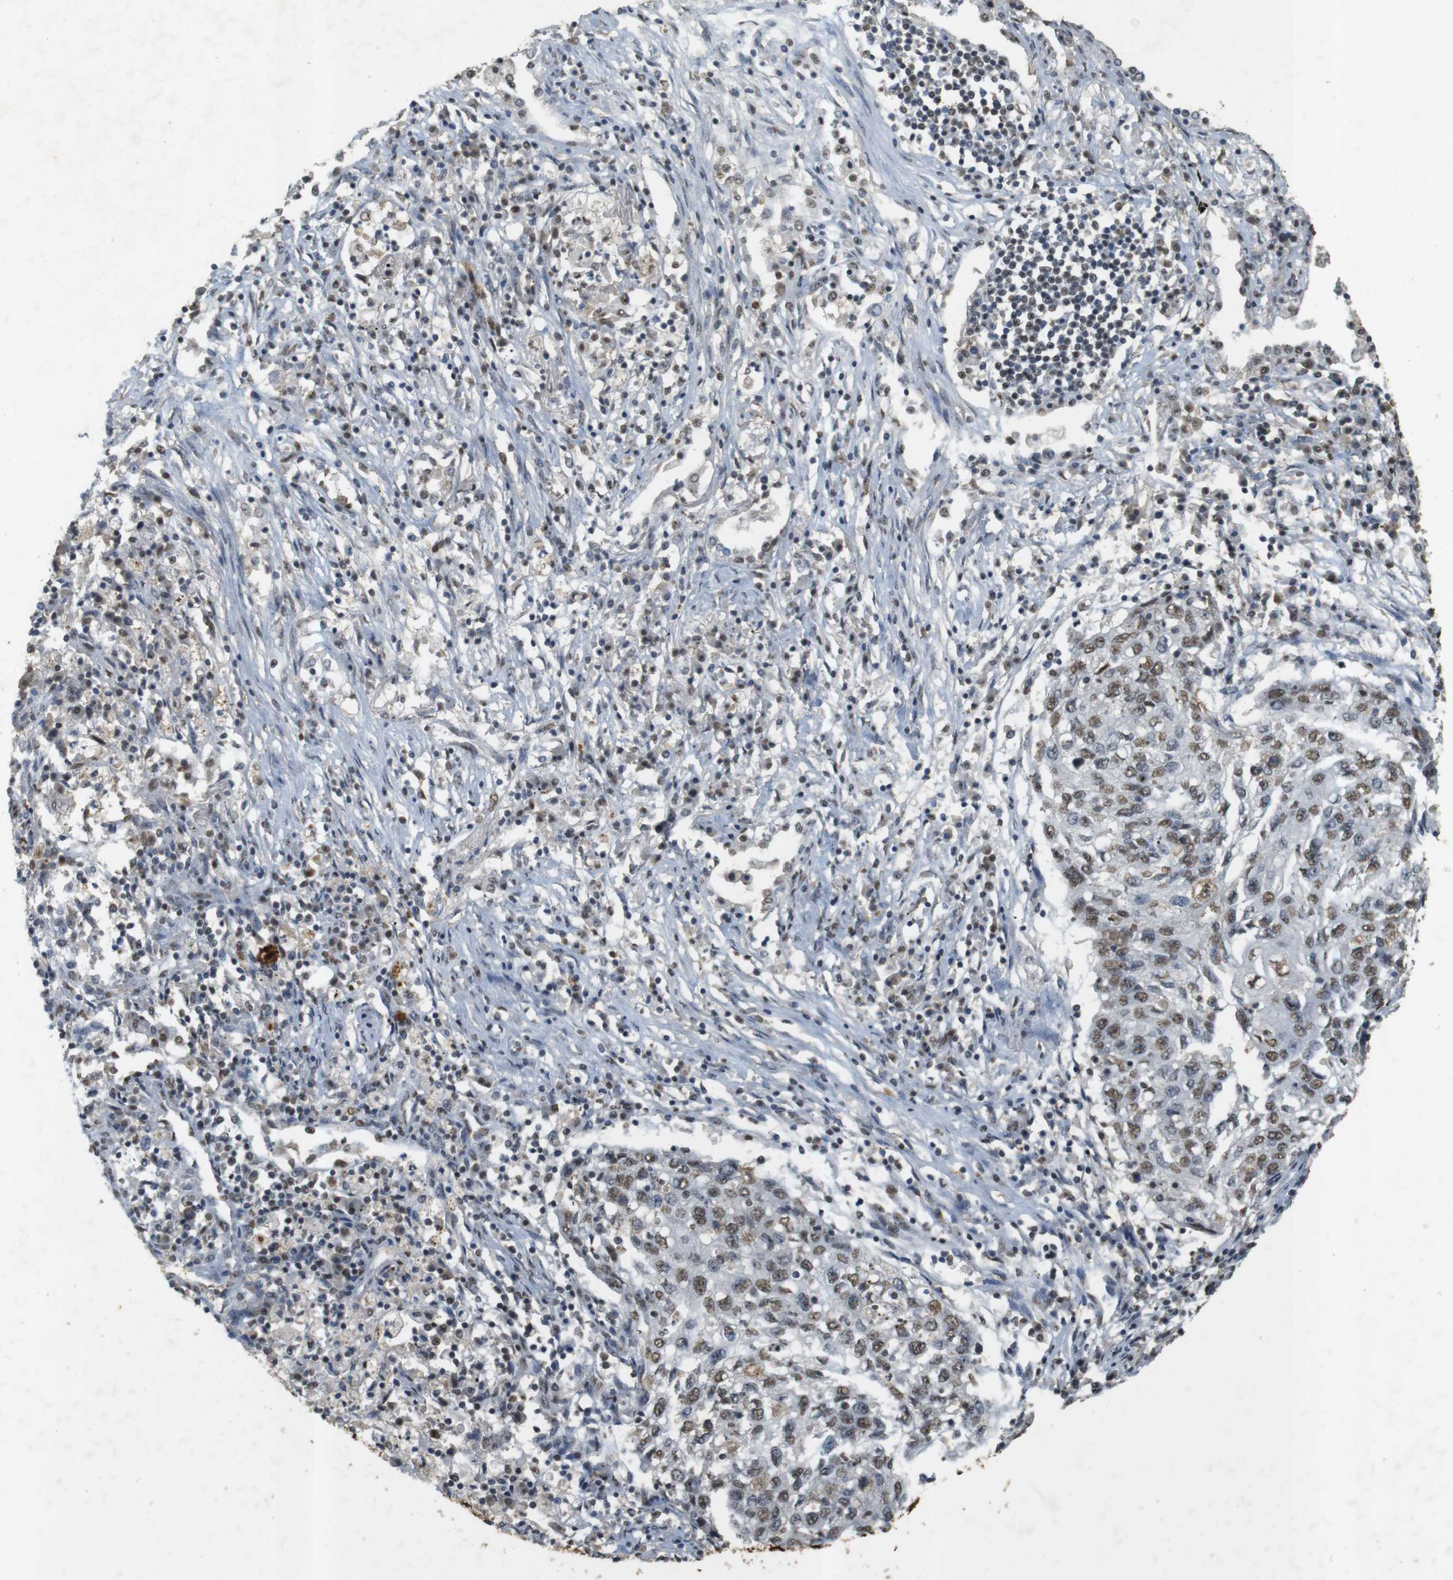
{"staining": {"intensity": "moderate", "quantity": ">75%", "location": "nuclear"}, "tissue": "lung cancer", "cell_type": "Tumor cells", "image_type": "cancer", "snomed": [{"axis": "morphology", "description": "Squamous cell carcinoma, NOS"}, {"axis": "topography", "description": "Lung"}], "caption": "A high-resolution histopathology image shows immunohistochemistry staining of squamous cell carcinoma (lung), which reveals moderate nuclear staining in approximately >75% of tumor cells.", "gene": "GATA4", "patient": {"sex": "female", "age": 63}}